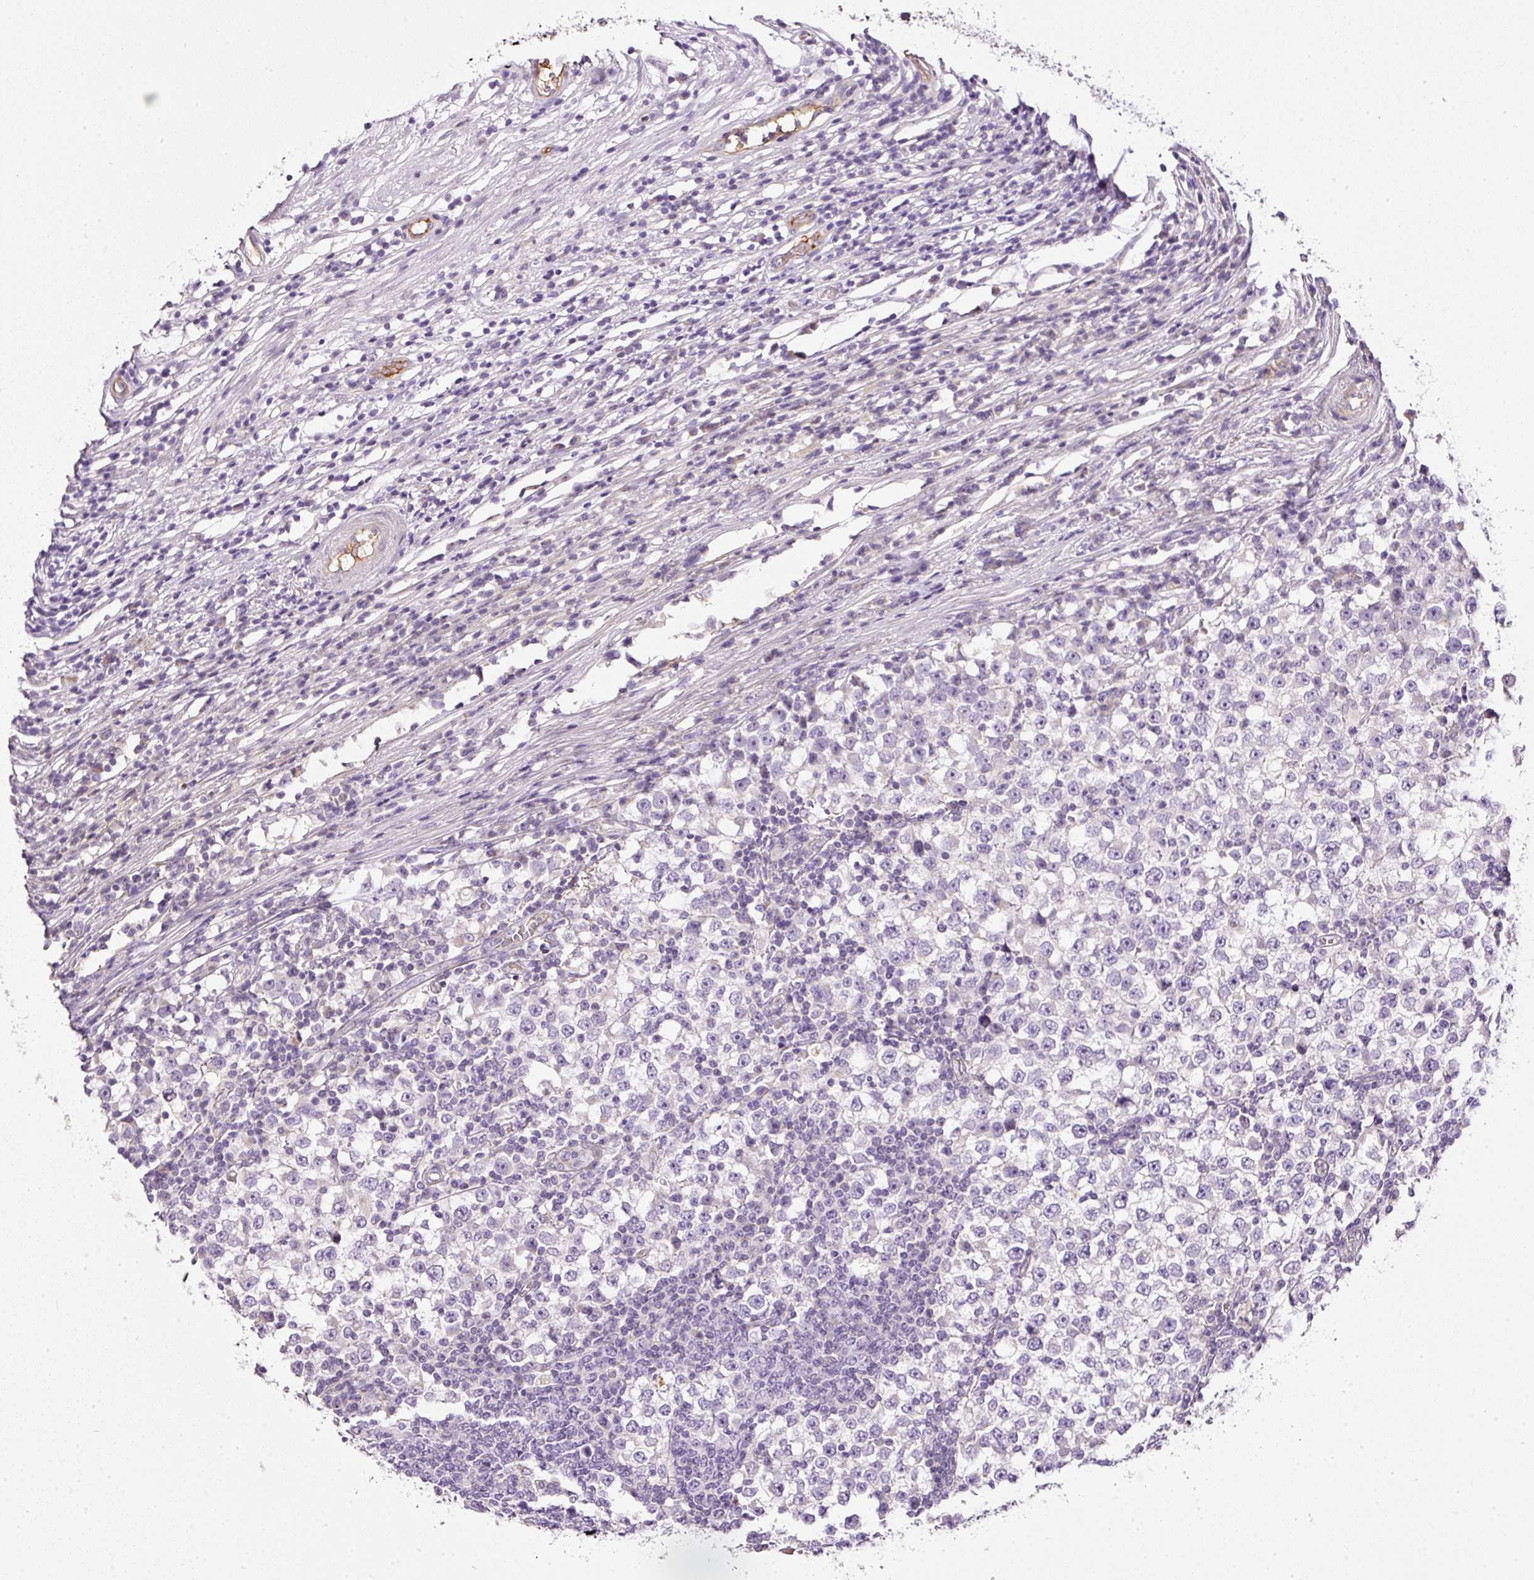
{"staining": {"intensity": "negative", "quantity": "none", "location": "none"}, "tissue": "testis cancer", "cell_type": "Tumor cells", "image_type": "cancer", "snomed": [{"axis": "morphology", "description": "Seminoma, NOS"}, {"axis": "topography", "description": "Testis"}], "caption": "IHC of human testis cancer displays no expression in tumor cells.", "gene": "KPNA5", "patient": {"sex": "male", "age": 65}}